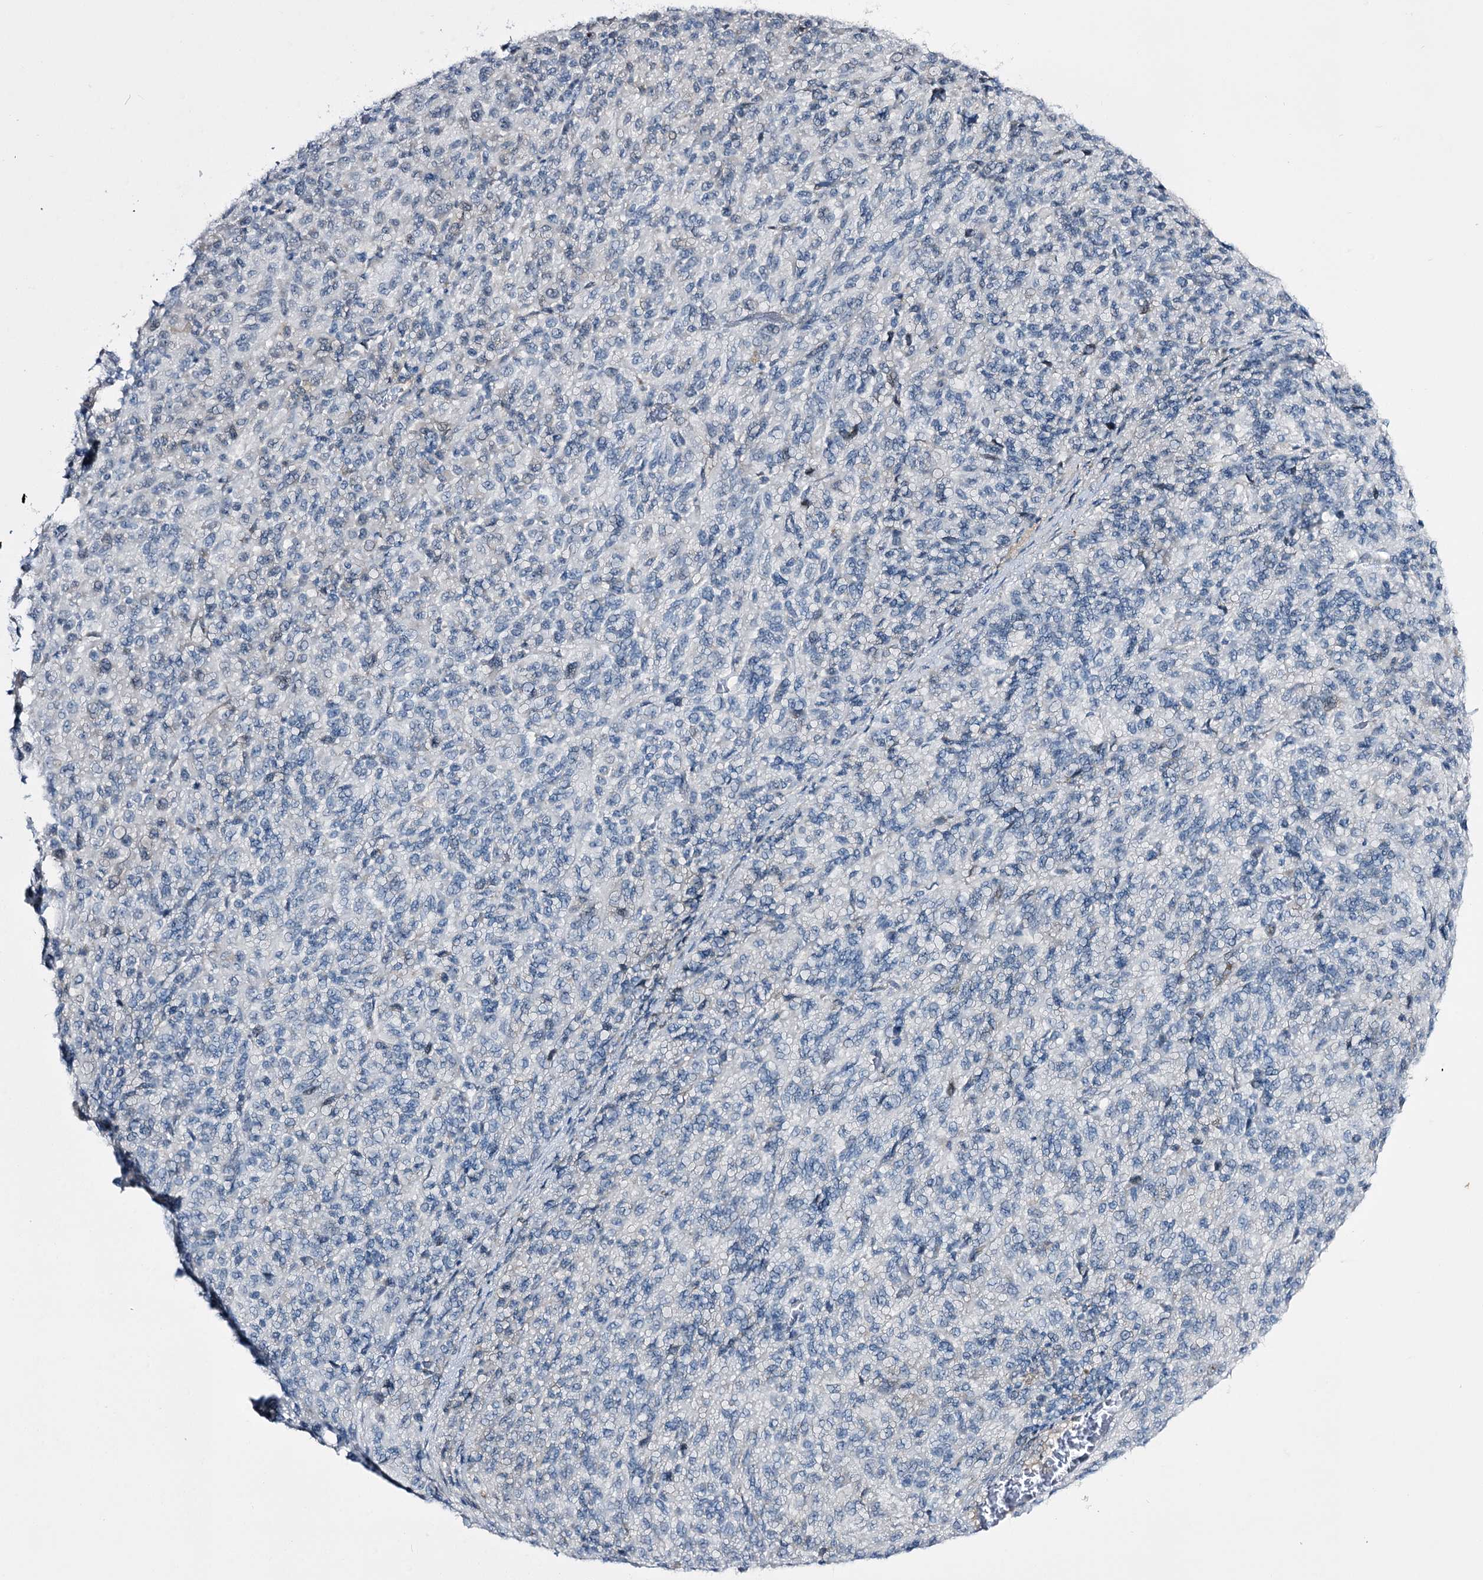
{"staining": {"intensity": "negative", "quantity": "none", "location": "none"}, "tissue": "melanoma", "cell_type": "Tumor cells", "image_type": "cancer", "snomed": [{"axis": "morphology", "description": "Malignant melanoma, Metastatic site"}, {"axis": "topography", "description": "Lung"}], "caption": "The histopathology image demonstrates no staining of tumor cells in malignant melanoma (metastatic site).", "gene": "RBM15B", "patient": {"sex": "male", "age": 64}}